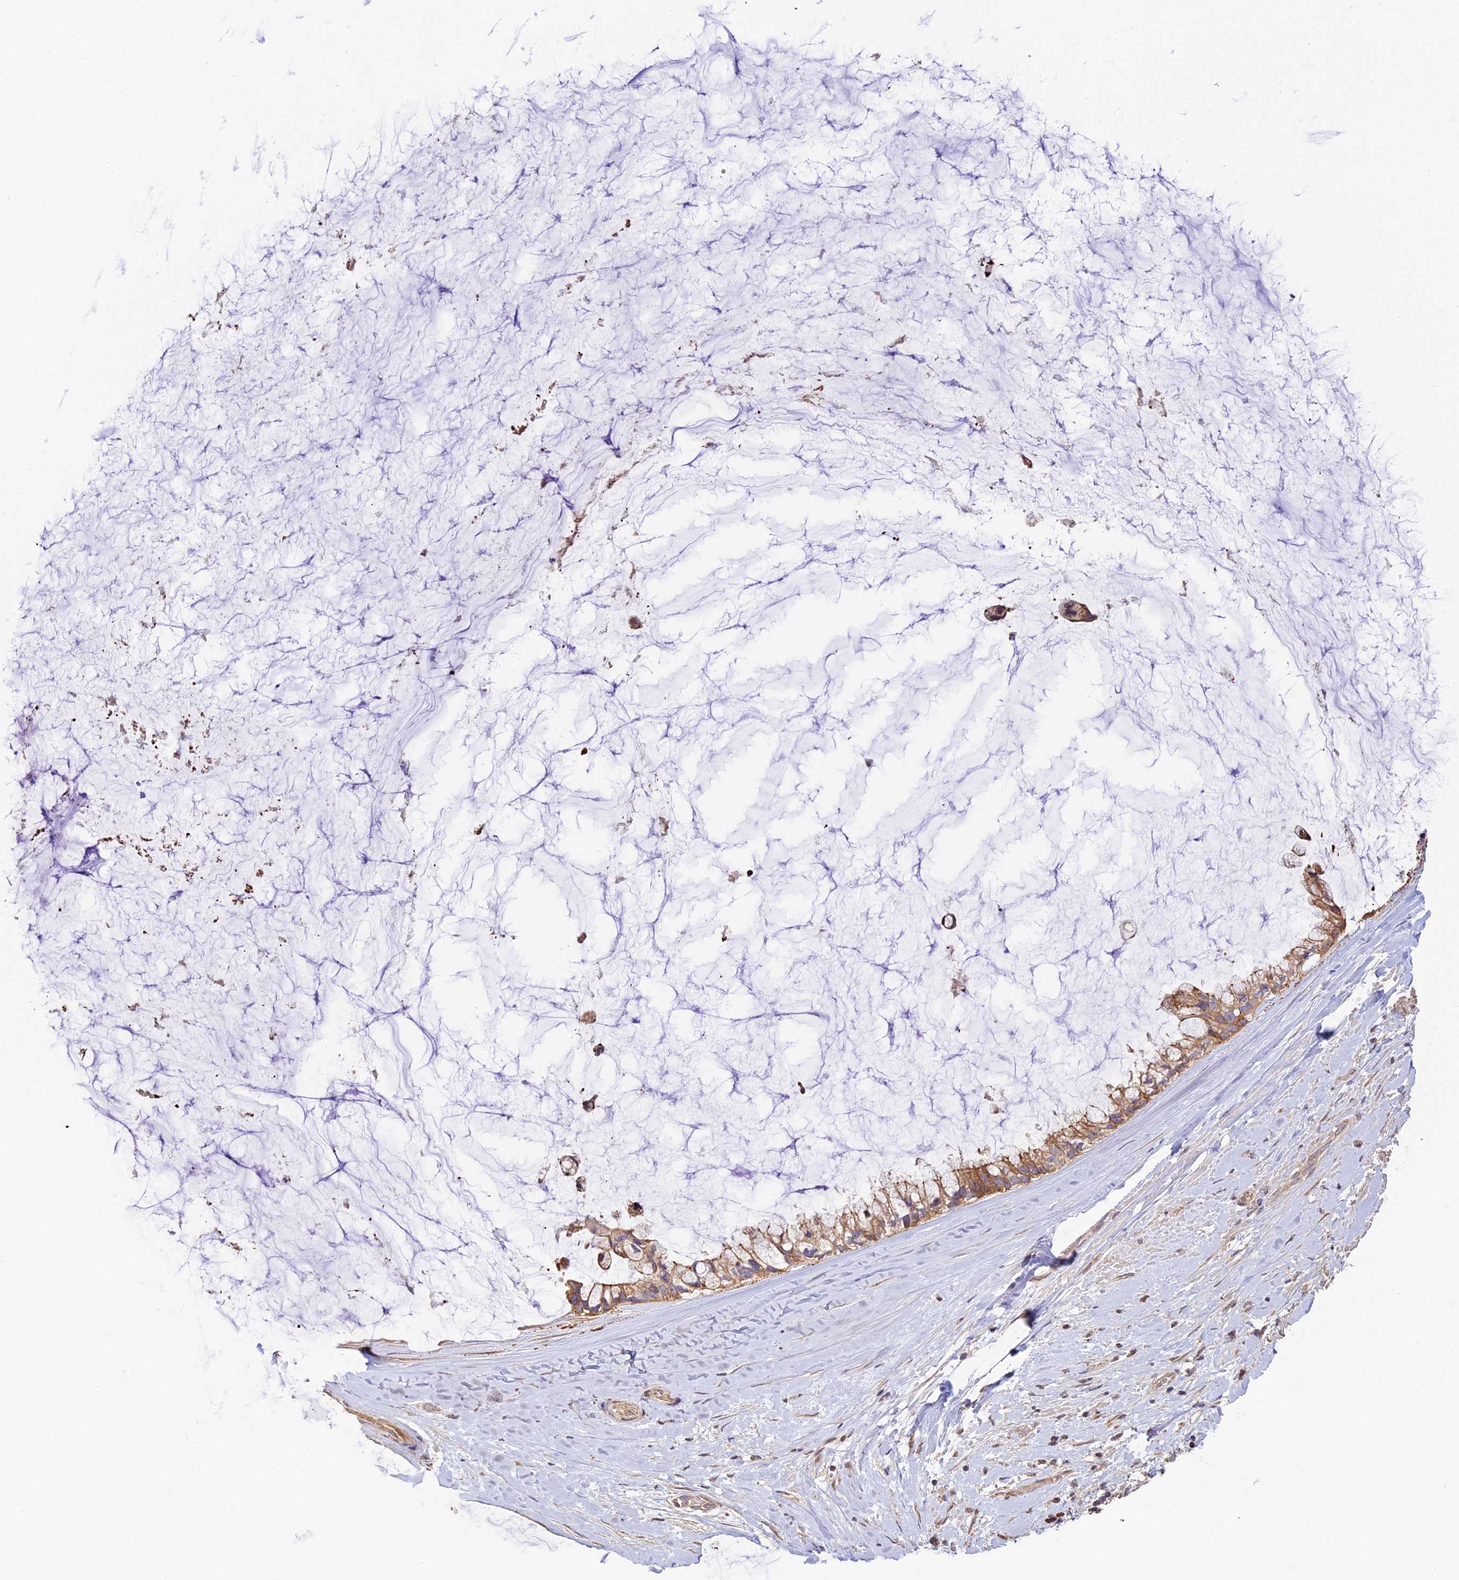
{"staining": {"intensity": "moderate", "quantity": ">75%", "location": "cytoplasmic/membranous"}, "tissue": "ovarian cancer", "cell_type": "Tumor cells", "image_type": "cancer", "snomed": [{"axis": "morphology", "description": "Cystadenocarcinoma, mucinous, NOS"}, {"axis": "topography", "description": "Ovary"}], "caption": "Immunohistochemical staining of ovarian cancer displays medium levels of moderate cytoplasmic/membranous protein staining in about >75% of tumor cells.", "gene": "BCAS4", "patient": {"sex": "female", "age": 39}}